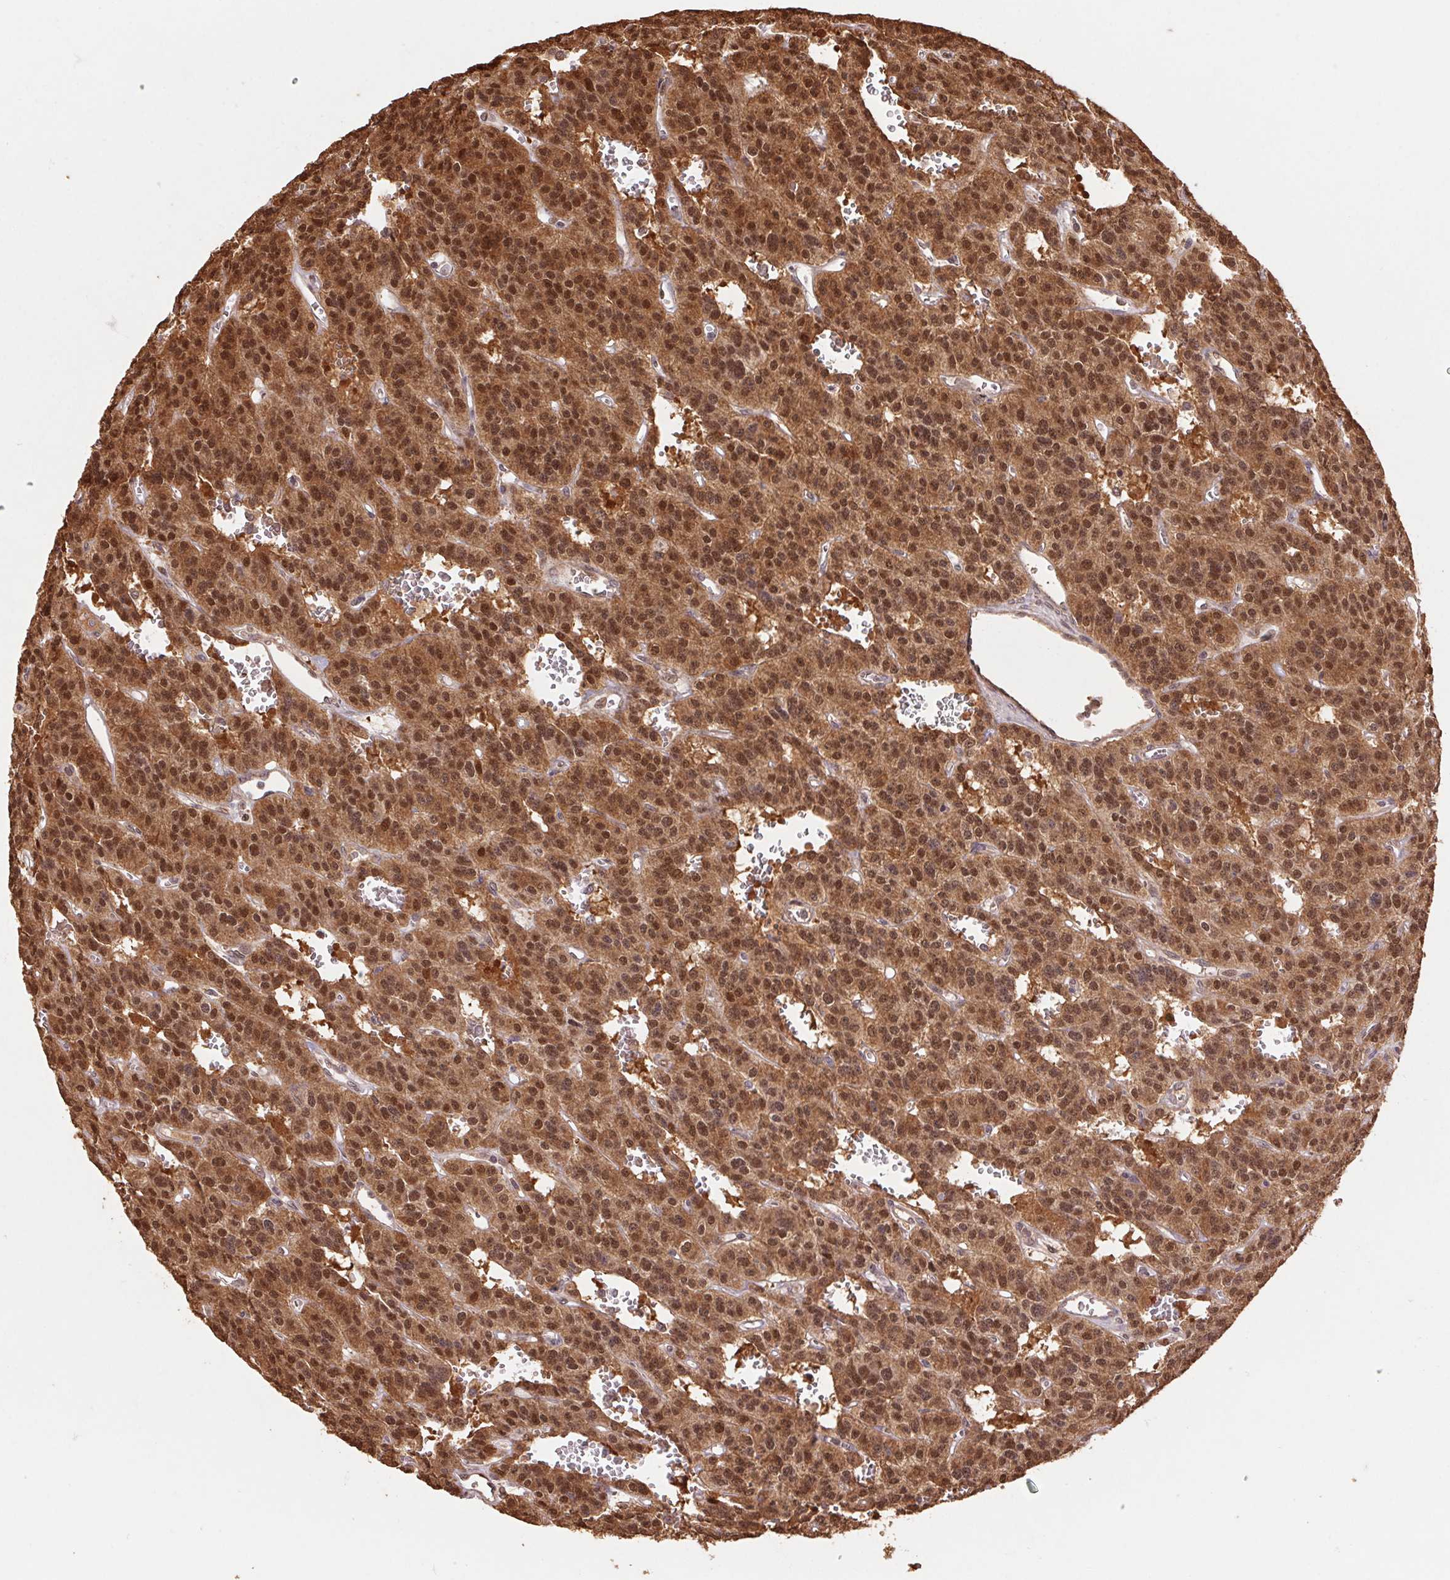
{"staining": {"intensity": "strong", "quantity": ">75%", "location": "cytoplasmic/membranous,nuclear"}, "tissue": "carcinoid", "cell_type": "Tumor cells", "image_type": "cancer", "snomed": [{"axis": "morphology", "description": "Carcinoid, malignant, NOS"}, {"axis": "topography", "description": "Lung"}], "caption": "Tumor cells reveal high levels of strong cytoplasmic/membranous and nuclear positivity in approximately >75% of cells in human carcinoid.", "gene": "CUTA", "patient": {"sex": "female", "age": 71}}